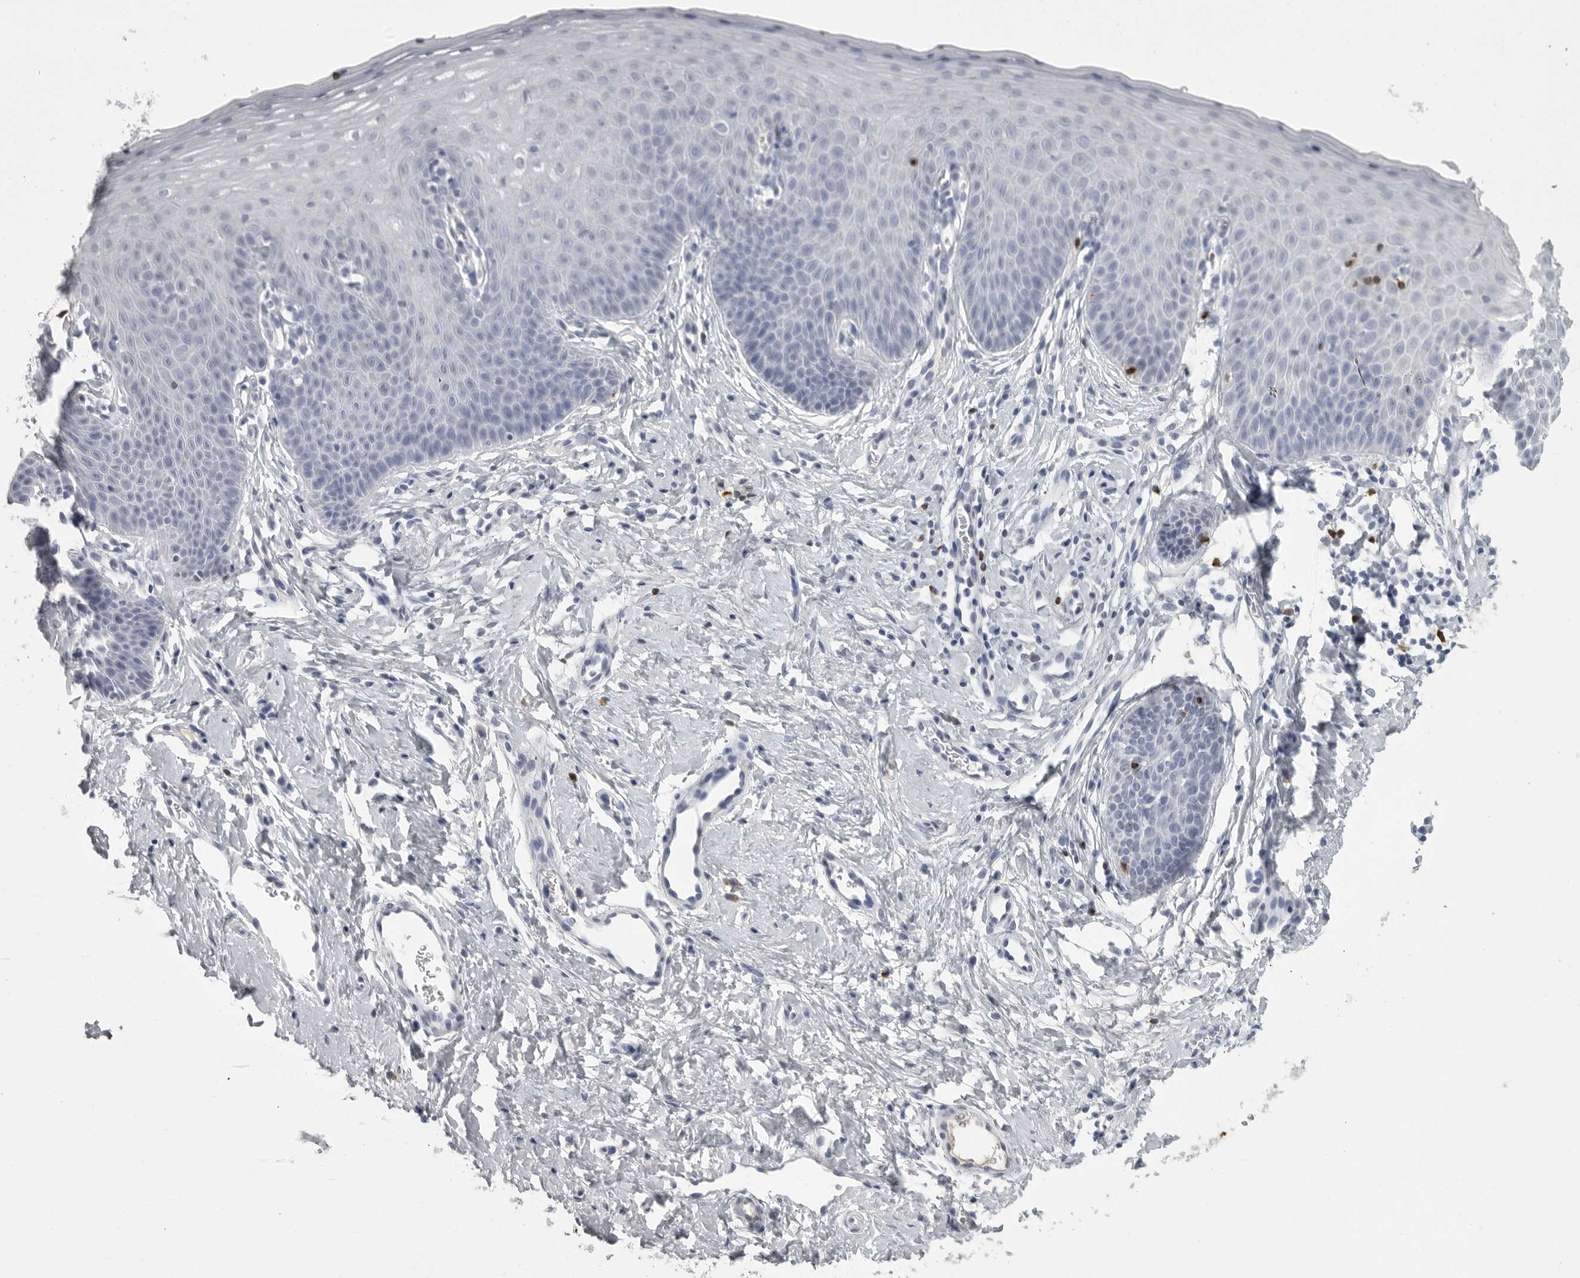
{"staining": {"intensity": "negative", "quantity": "none", "location": "none"}, "tissue": "cervix", "cell_type": "Glandular cells", "image_type": "normal", "snomed": [{"axis": "morphology", "description": "Normal tissue, NOS"}, {"axis": "topography", "description": "Cervix"}], "caption": "High power microscopy histopathology image of an immunohistochemistry (IHC) micrograph of unremarkable cervix, revealing no significant positivity in glandular cells.", "gene": "GNLY", "patient": {"sex": "female", "age": 36}}